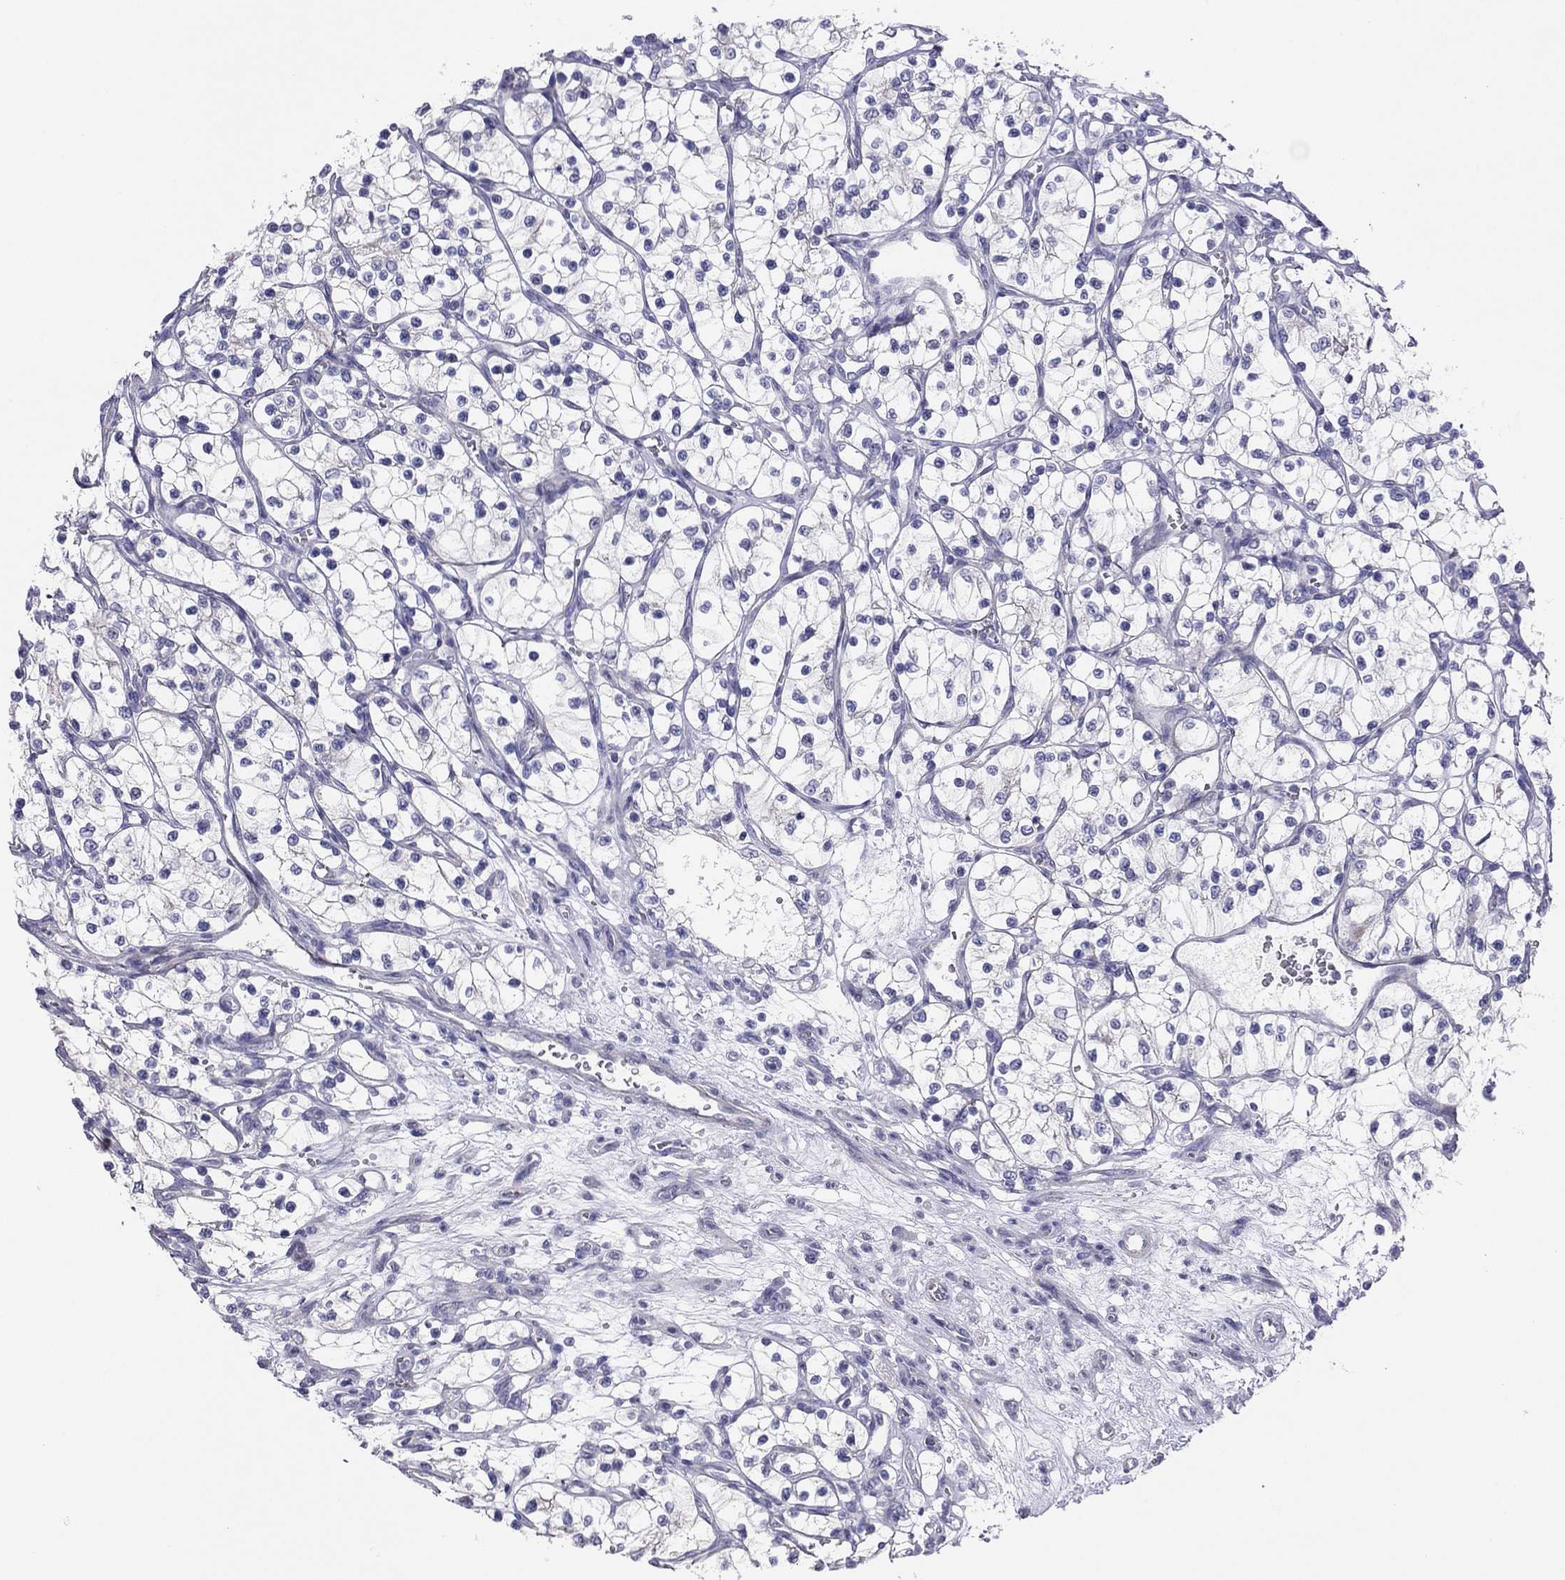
{"staining": {"intensity": "negative", "quantity": "none", "location": "none"}, "tissue": "renal cancer", "cell_type": "Tumor cells", "image_type": "cancer", "snomed": [{"axis": "morphology", "description": "Adenocarcinoma, NOS"}, {"axis": "topography", "description": "Kidney"}], "caption": "Human adenocarcinoma (renal) stained for a protein using IHC reveals no staining in tumor cells.", "gene": "MGAT4C", "patient": {"sex": "female", "age": 69}}